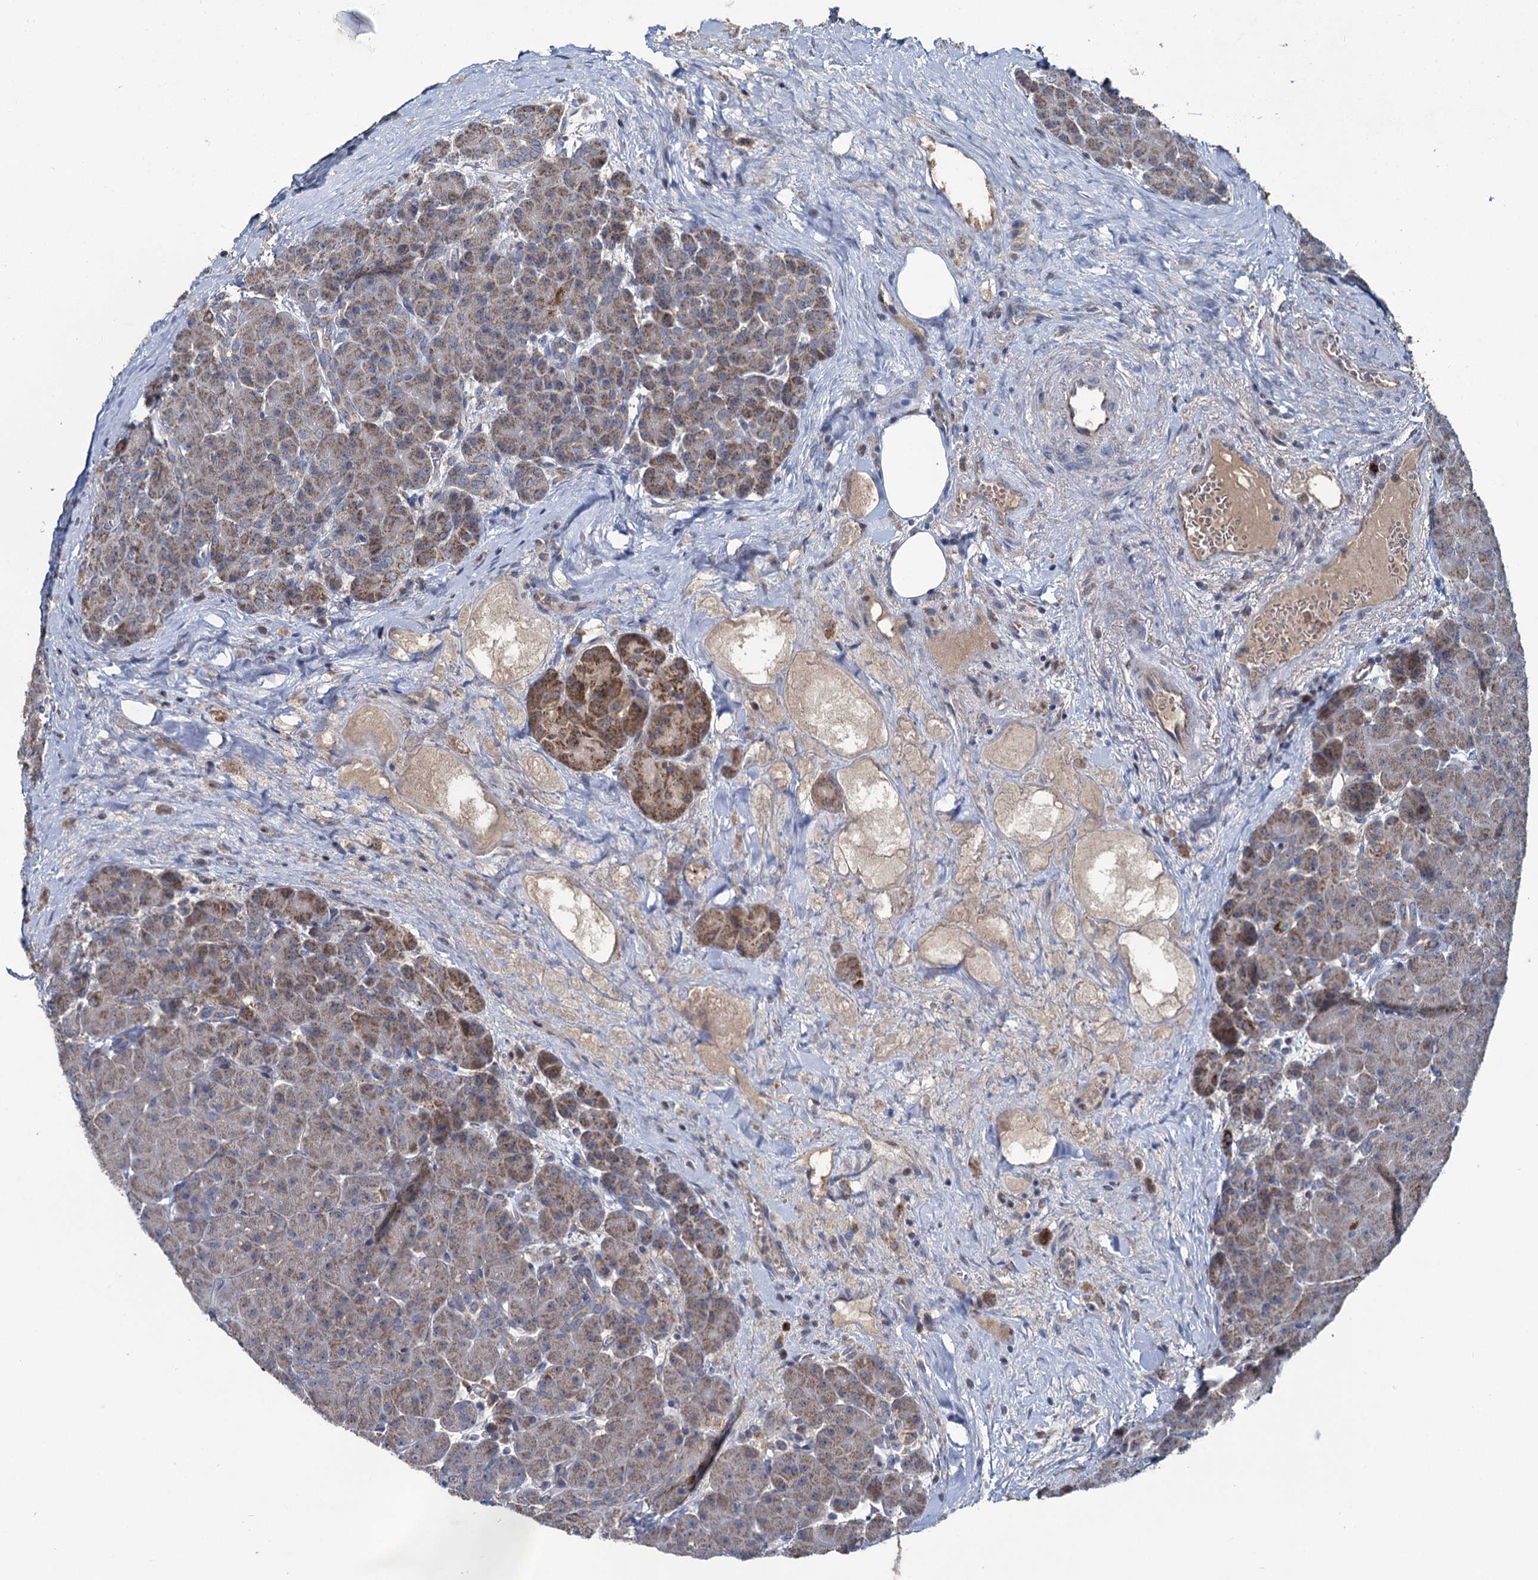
{"staining": {"intensity": "moderate", "quantity": "25%-75%", "location": "cytoplasmic/membranous"}, "tissue": "pancreas", "cell_type": "Exocrine glandular cells", "image_type": "normal", "snomed": [{"axis": "morphology", "description": "Normal tissue, NOS"}, {"axis": "topography", "description": "Pancreas"}], "caption": "Moderate cytoplasmic/membranous protein staining is identified in about 25%-75% of exocrine glandular cells in pancreas. (DAB (3,3'-diaminobenzidine) IHC with brightfield microscopy, high magnification).", "gene": "METTL4", "patient": {"sex": "male", "age": 66}}